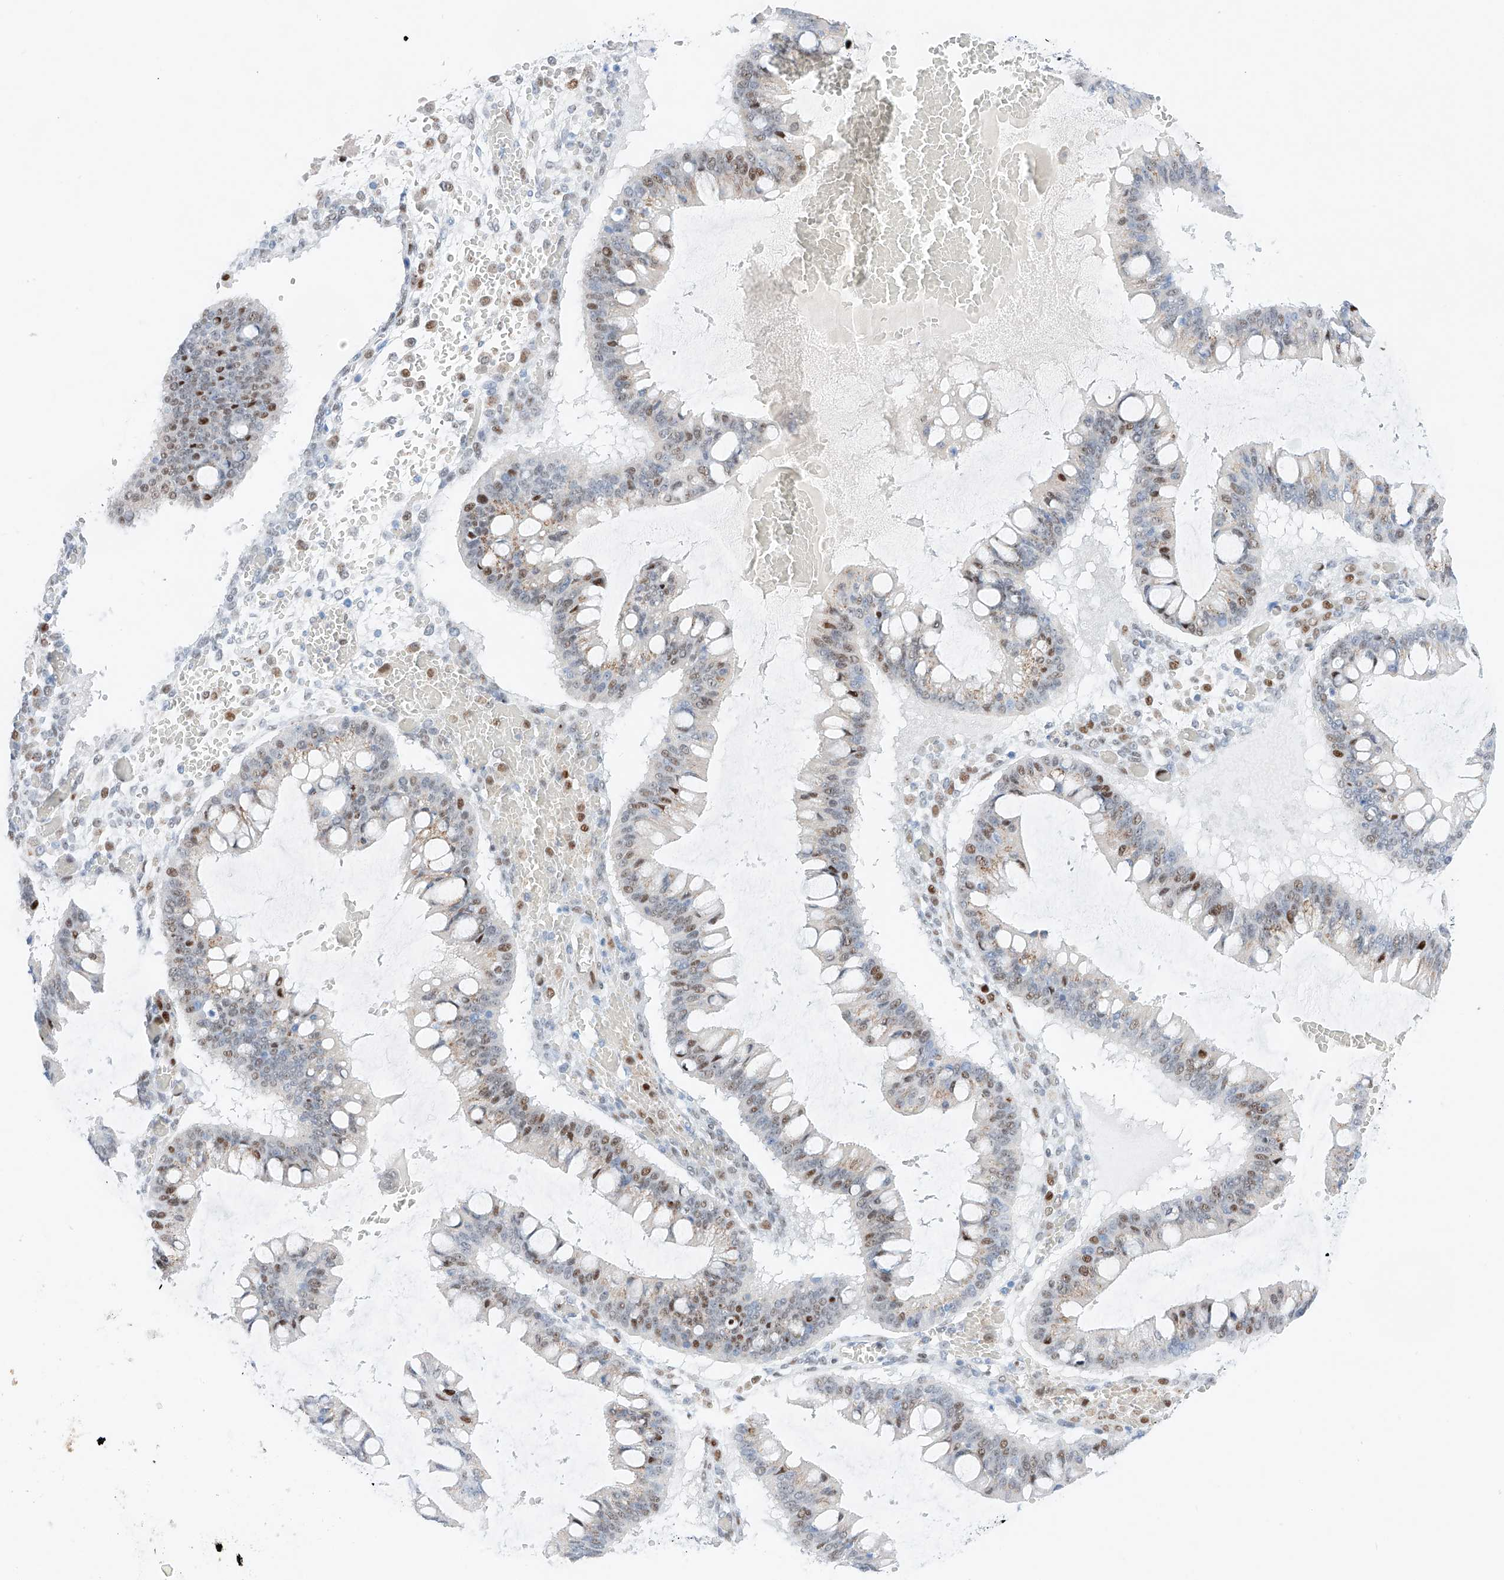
{"staining": {"intensity": "moderate", "quantity": "25%-75%", "location": "nuclear"}, "tissue": "ovarian cancer", "cell_type": "Tumor cells", "image_type": "cancer", "snomed": [{"axis": "morphology", "description": "Cystadenocarcinoma, mucinous, NOS"}, {"axis": "topography", "description": "Ovary"}], "caption": "Protein staining of ovarian mucinous cystadenocarcinoma tissue shows moderate nuclear positivity in approximately 25%-75% of tumor cells.", "gene": "NT5C3B", "patient": {"sex": "female", "age": 73}}